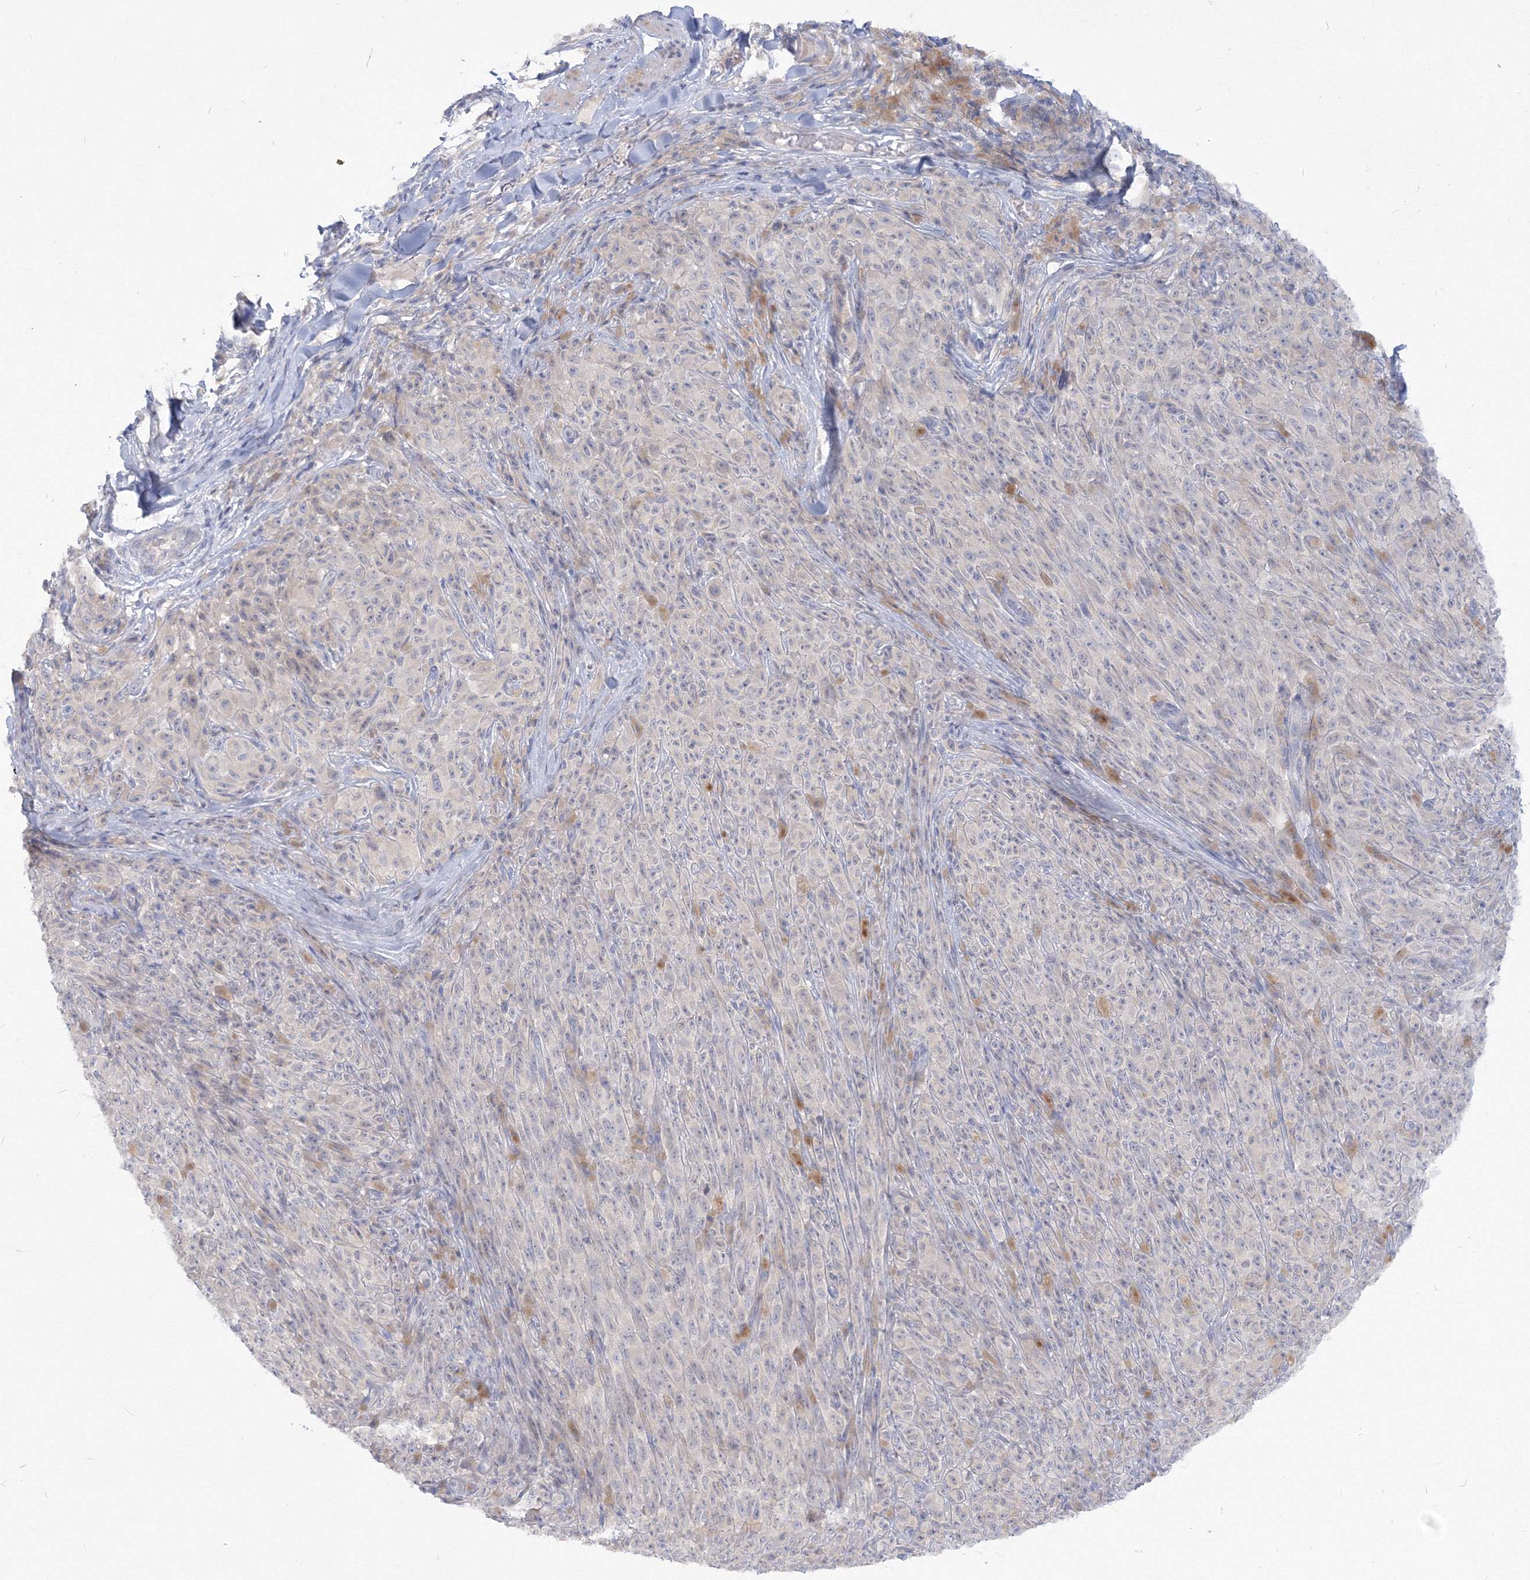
{"staining": {"intensity": "negative", "quantity": "none", "location": "none"}, "tissue": "melanoma", "cell_type": "Tumor cells", "image_type": "cancer", "snomed": [{"axis": "morphology", "description": "Malignant melanoma, NOS"}, {"axis": "topography", "description": "Skin"}], "caption": "Human melanoma stained for a protein using immunohistochemistry shows no positivity in tumor cells.", "gene": "FBXL8", "patient": {"sex": "female", "age": 82}}